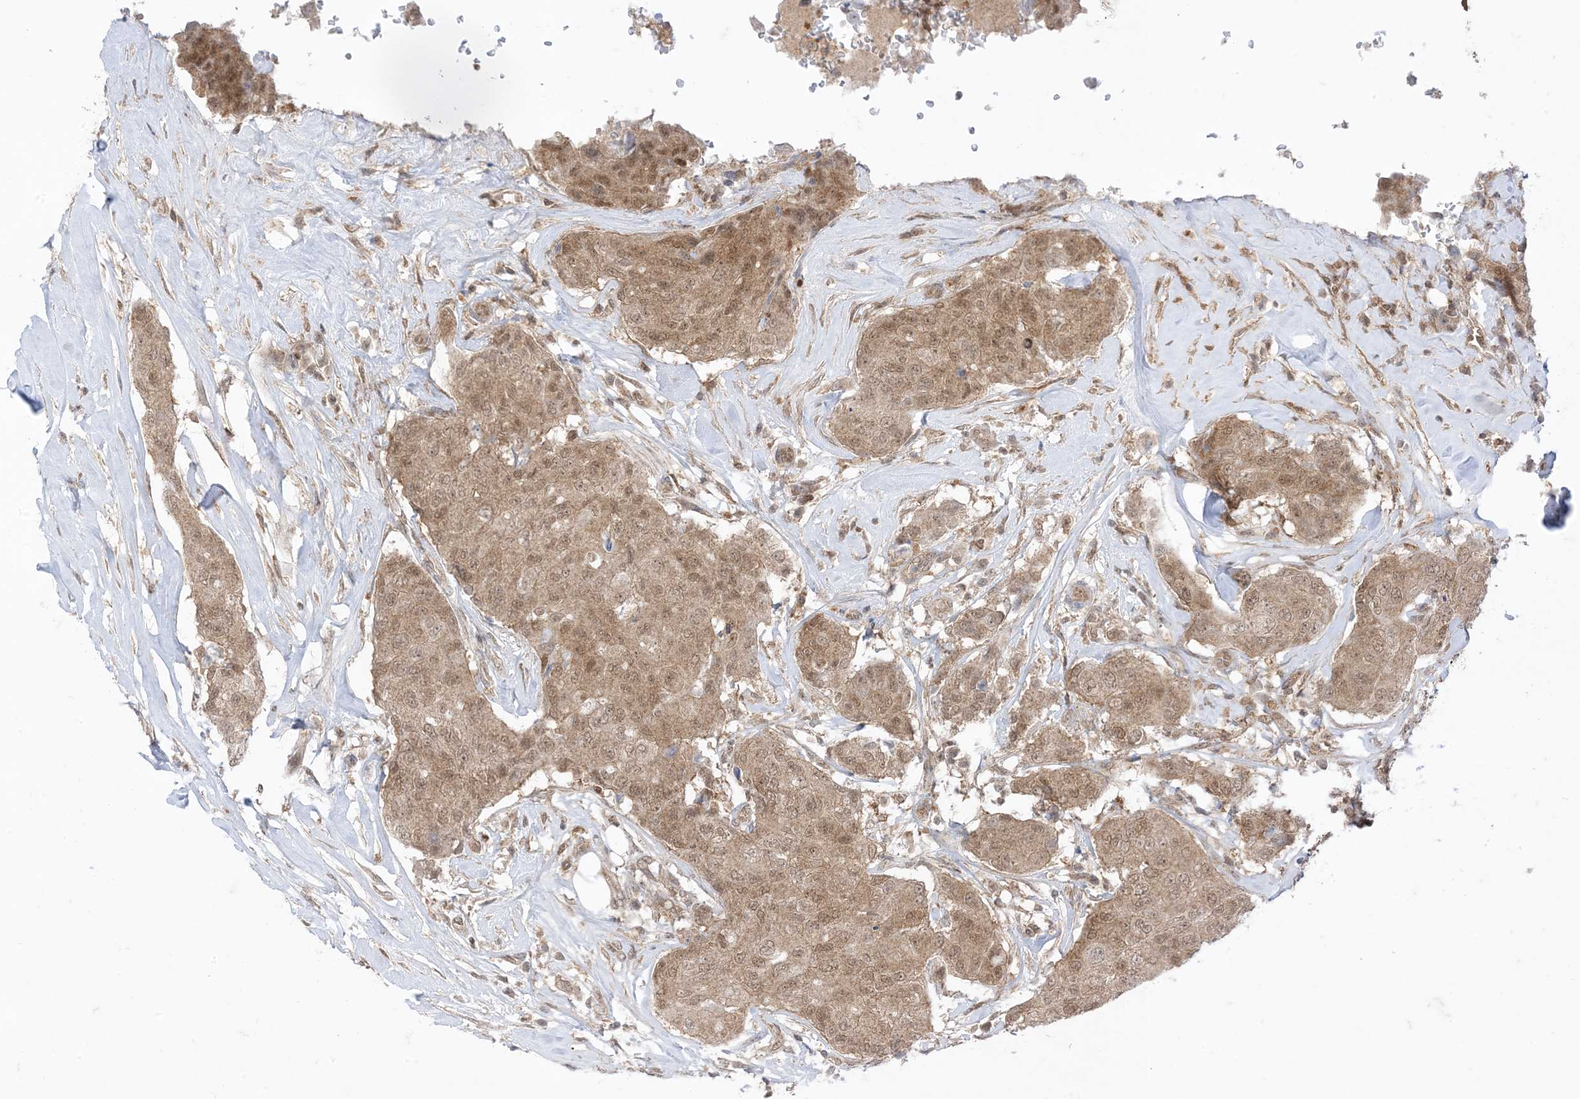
{"staining": {"intensity": "moderate", "quantity": ">75%", "location": "cytoplasmic/membranous,nuclear"}, "tissue": "breast cancer", "cell_type": "Tumor cells", "image_type": "cancer", "snomed": [{"axis": "morphology", "description": "Duct carcinoma"}, {"axis": "topography", "description": "Breast"}], "caption": "Immunohistochemistry histopathology image of human infiltrating ductal carcinoma (breast) stained for a protein (brown), which demonstrates medium levels of moderate cytoplasmic/membranous and nuclear expression in about >75% of tumor cells.", "gene": "PTPA", "patient": {"sex": "female", "age": 80}}